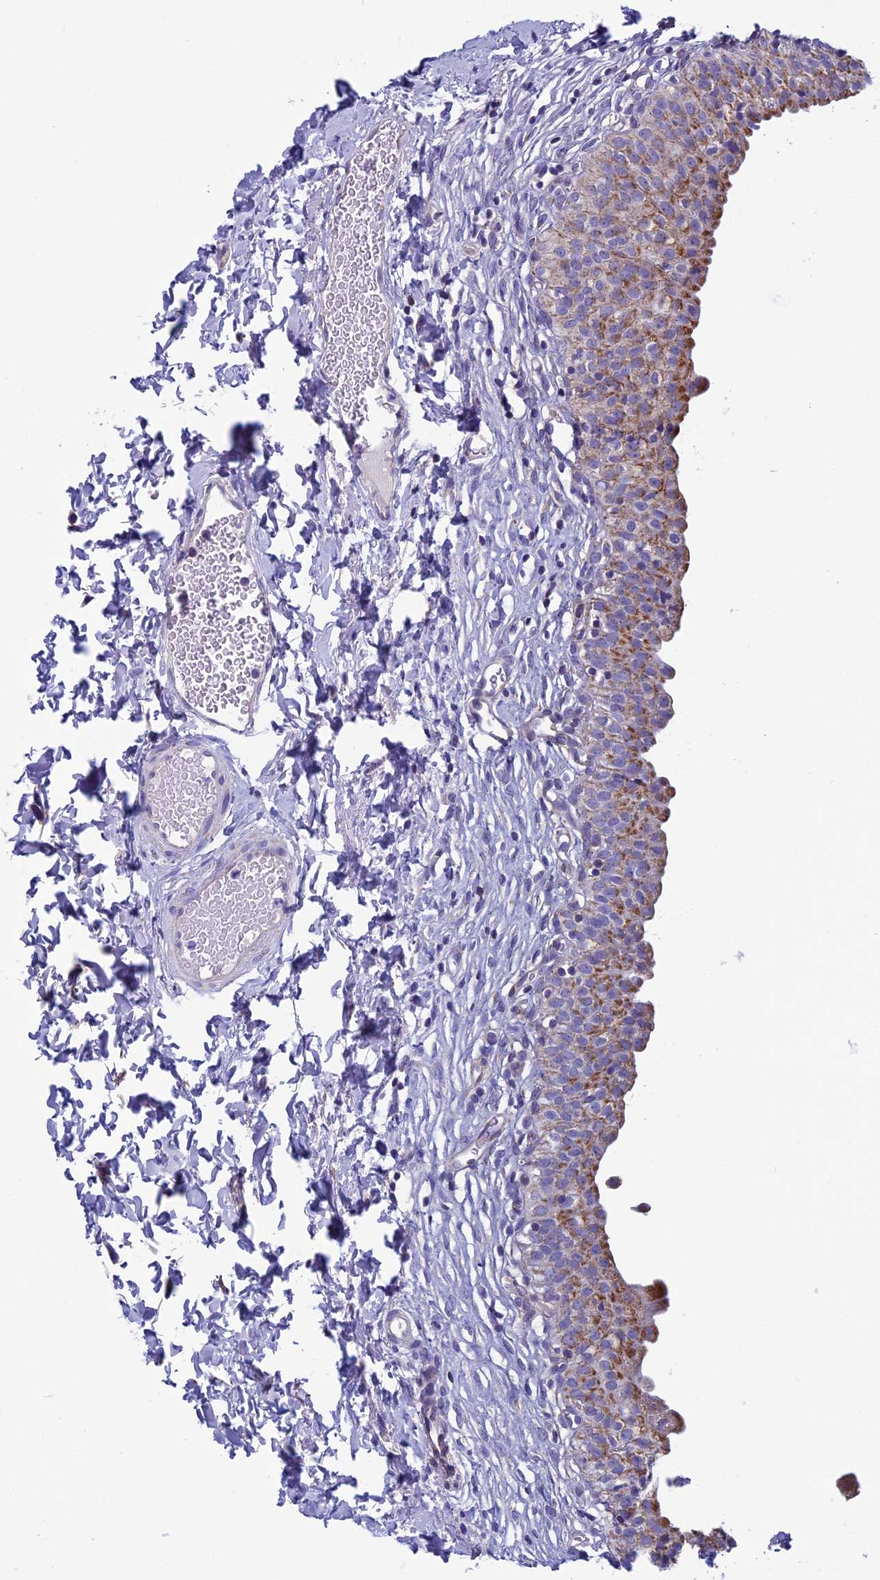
{"staining": {"intensity": "moderate", "quantity": ">75%", "location": "cytoplasmic/membranous"}, "tissue": "urinary bladder", "cell_type": "Urothelial cells", "image_type": "normal", "snomed": [{"axis": "morphology", "description": "Normal tissue, NOS"}, {"axis": "topography", "description": "Urinary bladder"}], "caption": "A medium amount of moderate cytoplasmic/membranous positivity is seen in approximately >75% of urothelial cells in benign urinary bladder.", "gene": "MFSD12", "patient": {"sex": "male", "age": 55}}